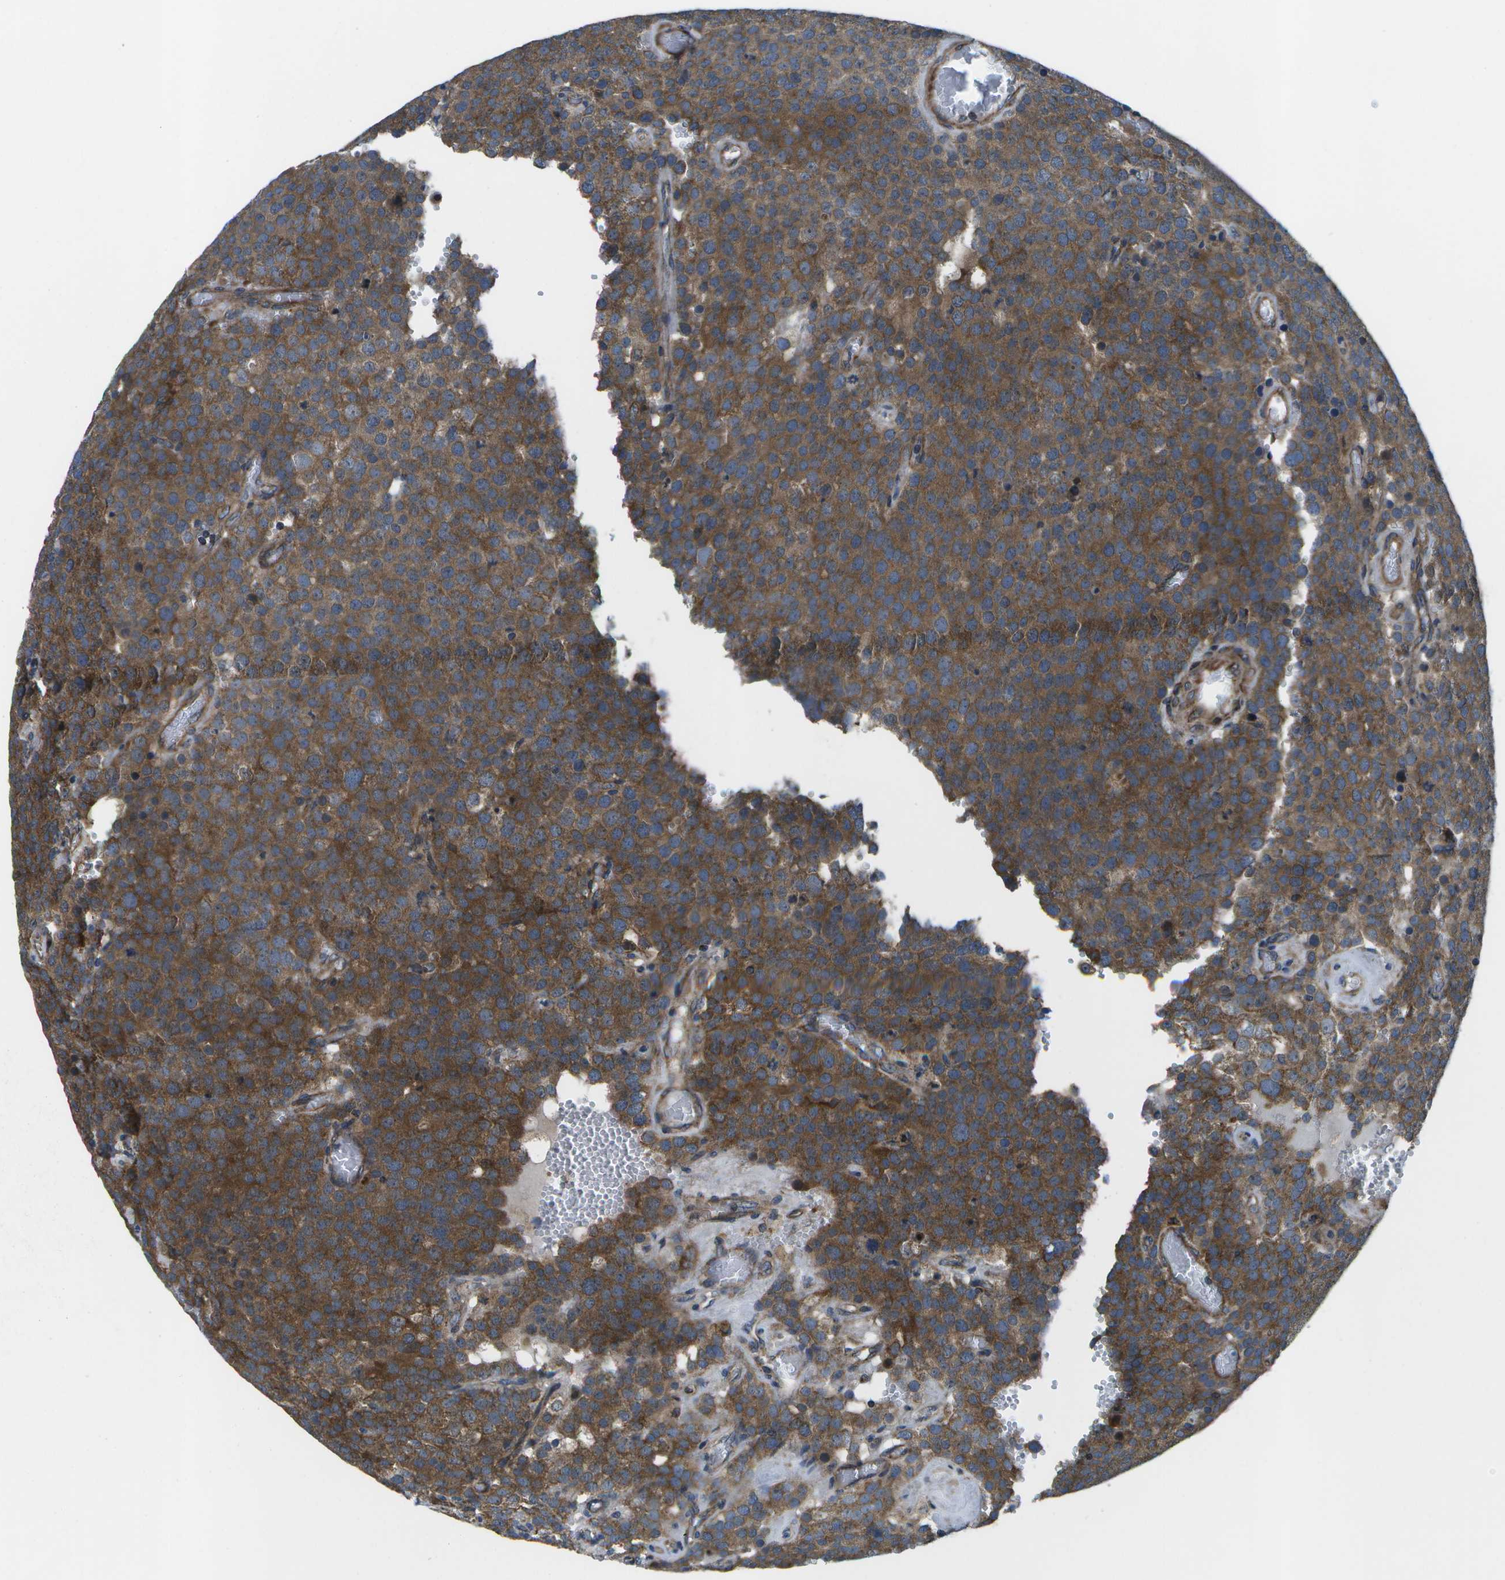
{"staining": {"intensity": "strong", "quantity": ">75%", "location": "cytoplasmic/membranous"}, "tissue": "testis cancer", "cell_type": "Tumor cells", "image_type": "cancer", "snomed": [{"axis": "morphology", "description": "Normal tissue, NOS"}, {"axis": "morphology", "description": "Seminoma, NOS"}, {"axis": "topography", "description": "Testis"}], "caption": "A brown stain labels strong cytoplasmic/membranous positivity of a protein in human seminoma (testis) tumor cells. Using DAB (brown) and hematoxylin (blue) stains, captured at high magnification using brightfield microscopy.", "gene": "MVK", "patient": {"sex": "male", "age": 71}}